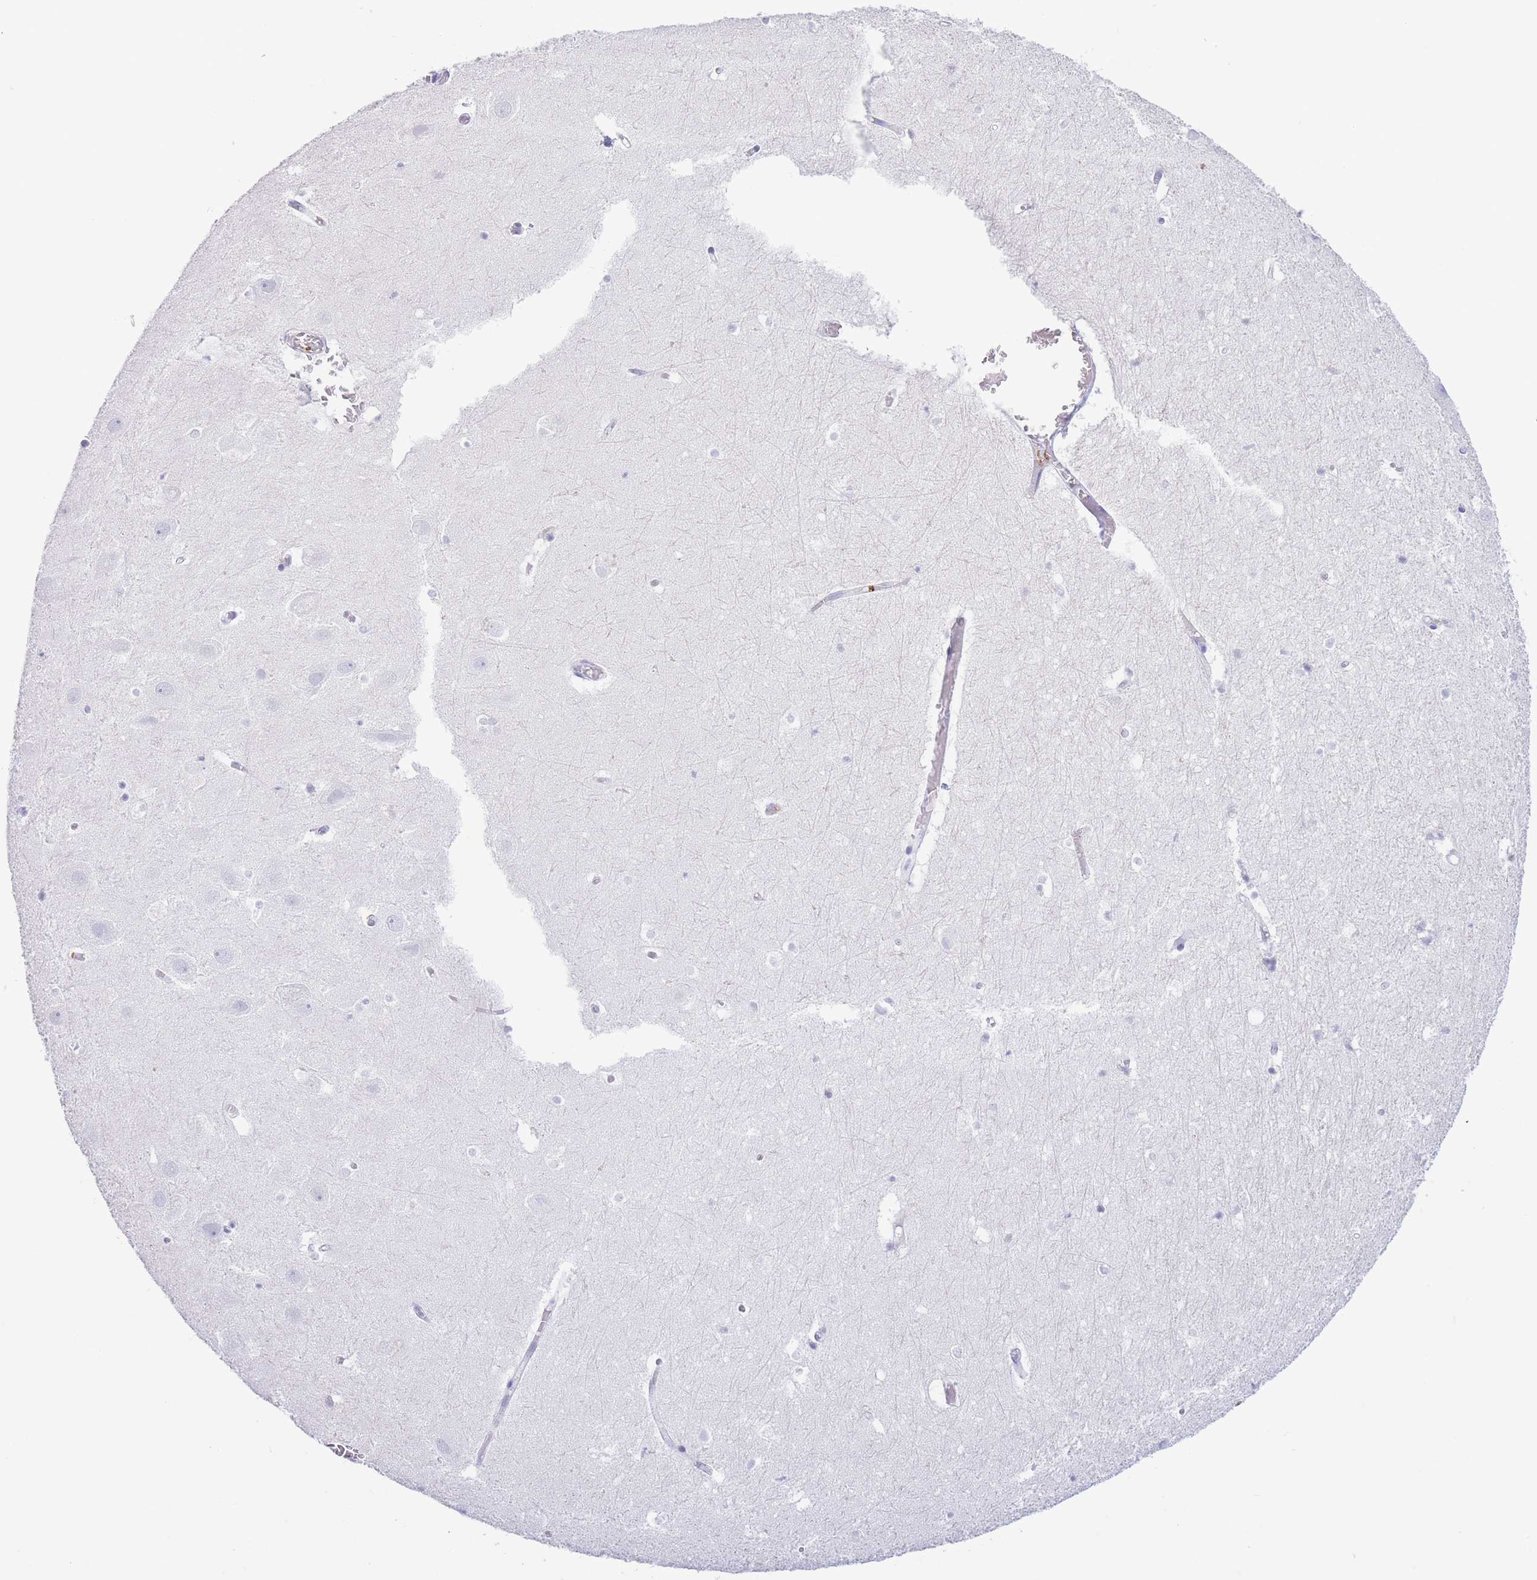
{"staining": {"intensity": "negative", "quantity": "none", "location": "none"}, "tissue": "hippocampus", "cell_type": "Glial cells", "image_type": "normal", "snomed": [{"axis": "morphology", "description": "Normal tissue, NOS"}, {"axis": "topography", "description": "Hippocampus"}], "caption": "Immunohistochemical staining of normal hippocampus exhibits no significant expression in glial cells.", "gene": "PKLR", "patient": {"sex": "female", "age": 52}}